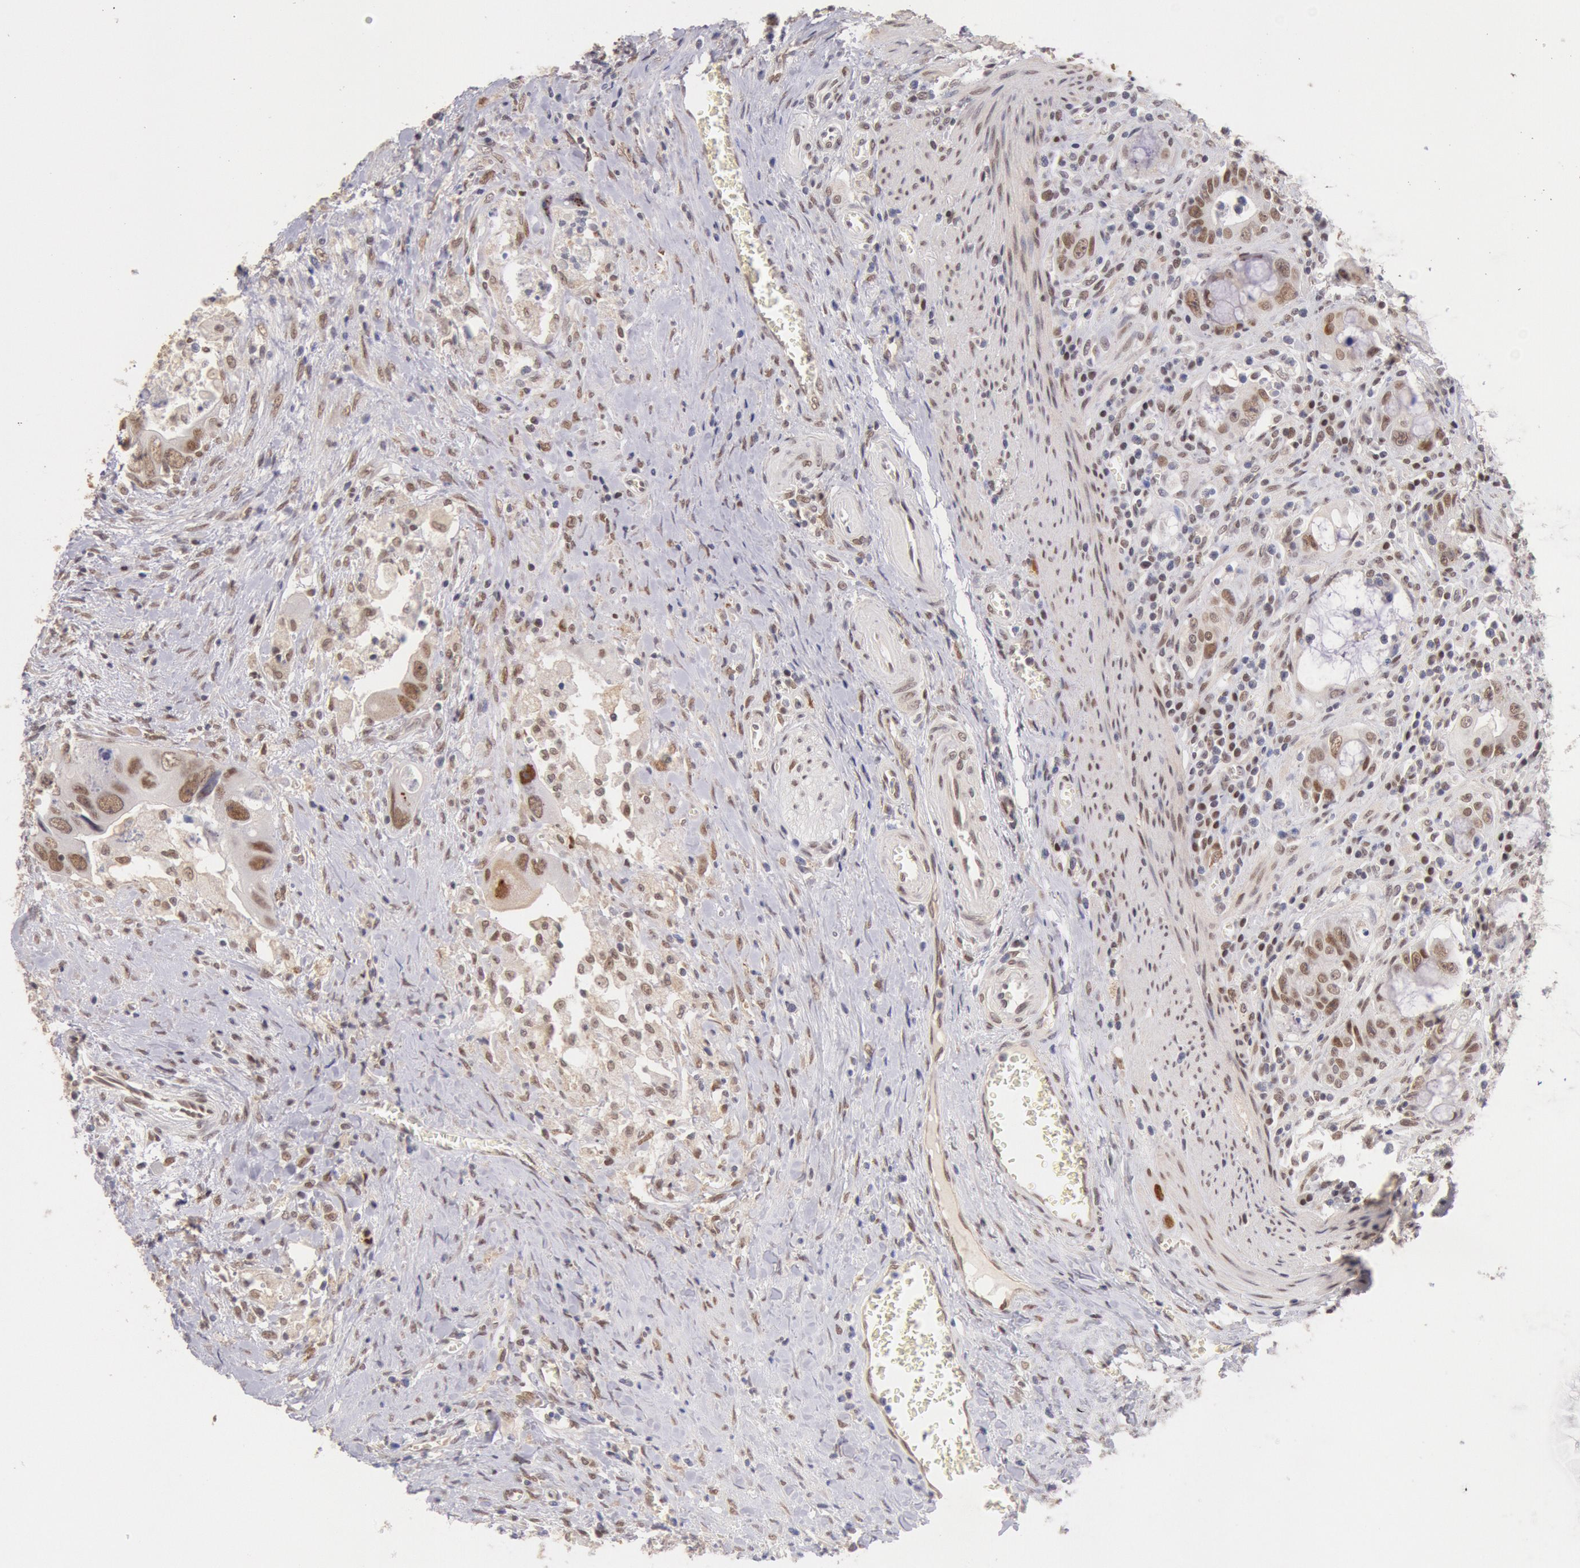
{"staining": {"intensity": "moderate", "quantity": "25%-75%", "location": "nuclear"}, "tissue": "colorectal cancer", "cell_type": "Tumor cells", "image_type": "cancer", "snomed": [{"axis": "morphology", "description": "Adenocarcinoma, NOS"}, {"axis": "topography", "description": "Rectum"}], "caption": "A high-resolution micrograph shows IHC staining of colorectal cancer, which exhibits moderate nuclear positivity in approximately 25%-75% of tumor cells. The staining was performed using DAB (3,3'-diaminobenzidine) to visualize the protein expression in brown, while the nuclei were stained in blue with hematoxylin (Magnification: 20x).", "gene": "CDKN2B", "patient": {"sex": "male", "age": 70}}